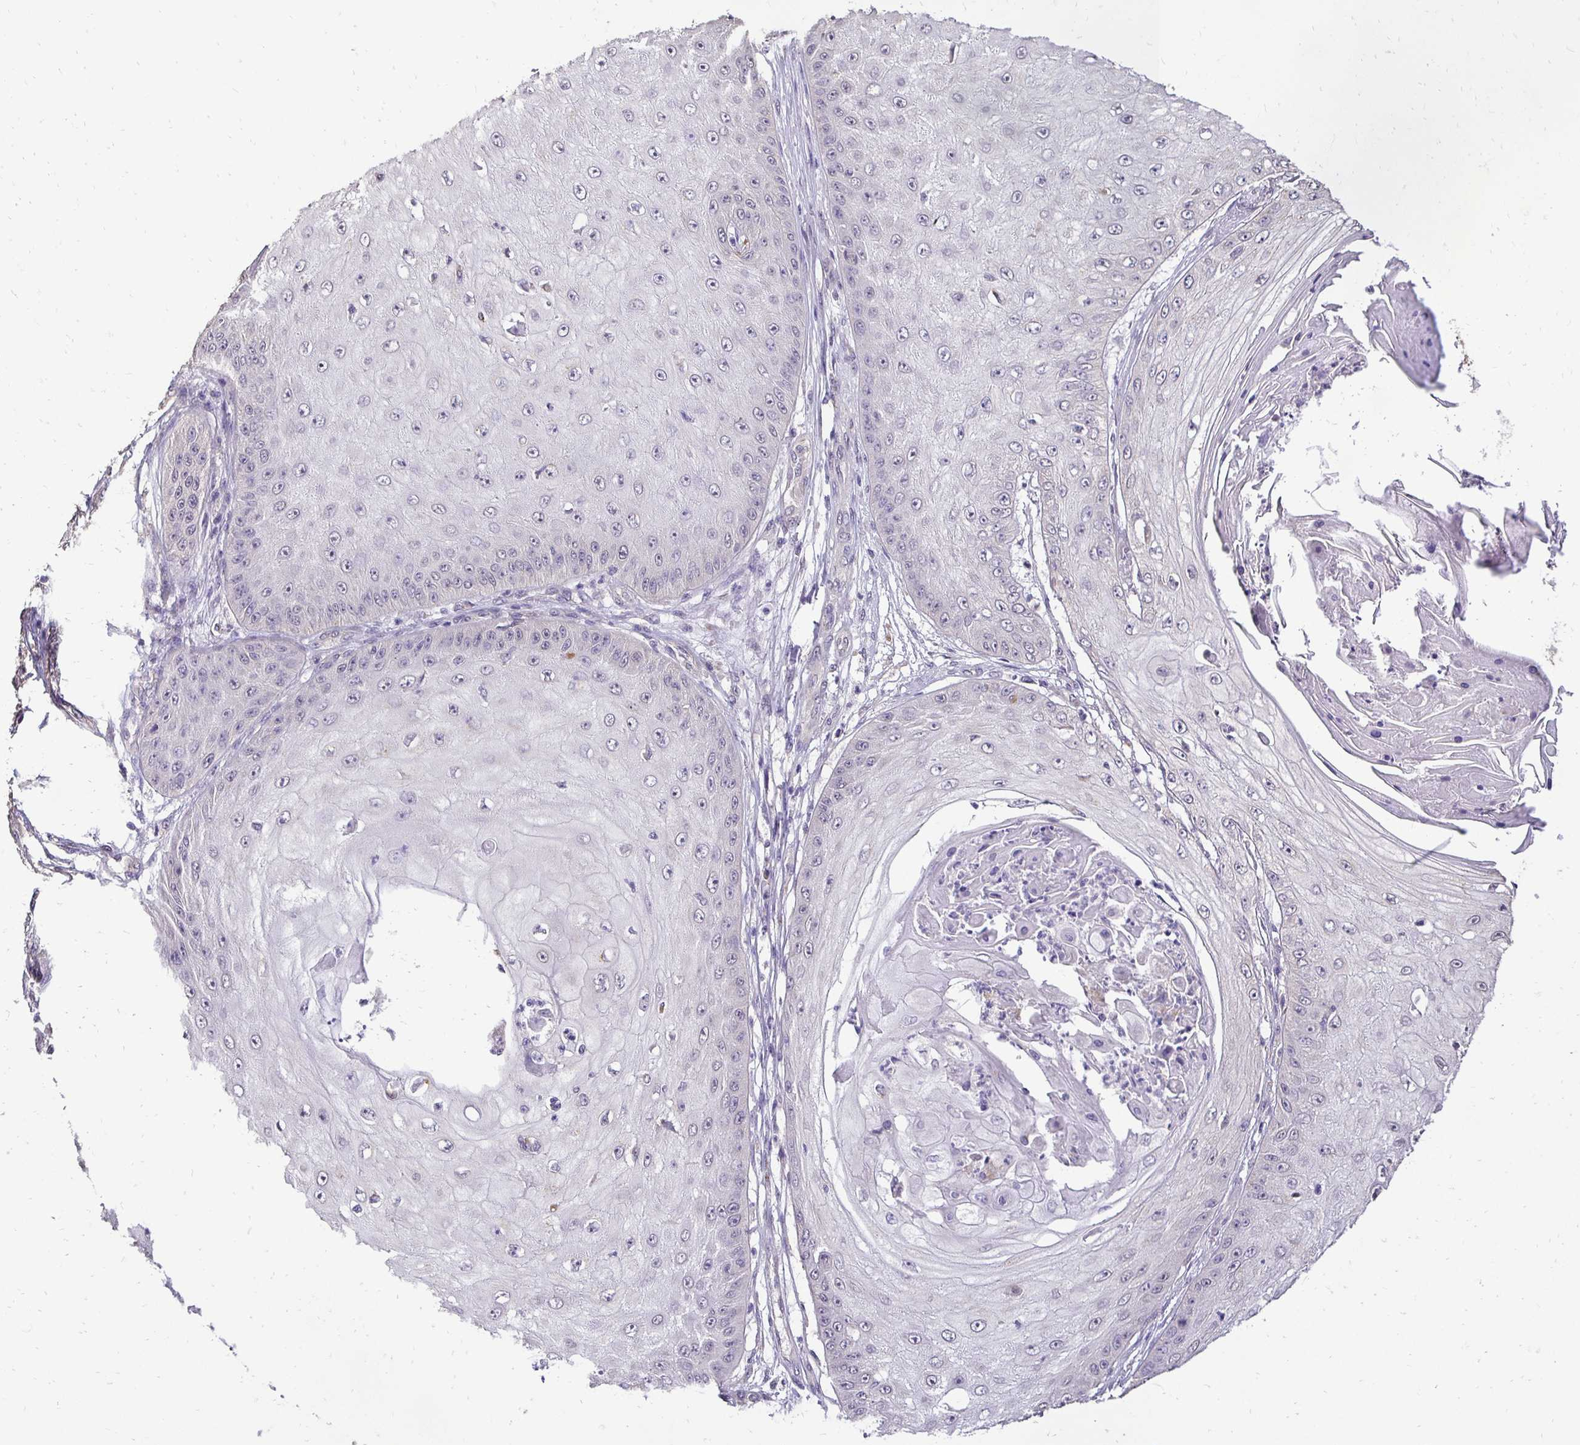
{"staining": {"intensity": "negative", "quantity": "none", "location": "none"}, "tissue": "skin cancer", "cell_type": "Tumor cells", "image_type": "cancer", "snomed": [{"axis": "morphology", "description": "Squamous cell carcinoma, NOS"}, {"axis": "topography", "description": "Skin"}], "caption": "Protein analysis of skin cancer (squamous cell carcinoma) reveals no significant staining in tumor cells. (DAB (3,3'-diaminobenzidine) IHC visualized using brightfield microscopy, high magnification).", "gene": "RHEBL1", "patient": {"sex": "male", "age": 70}}